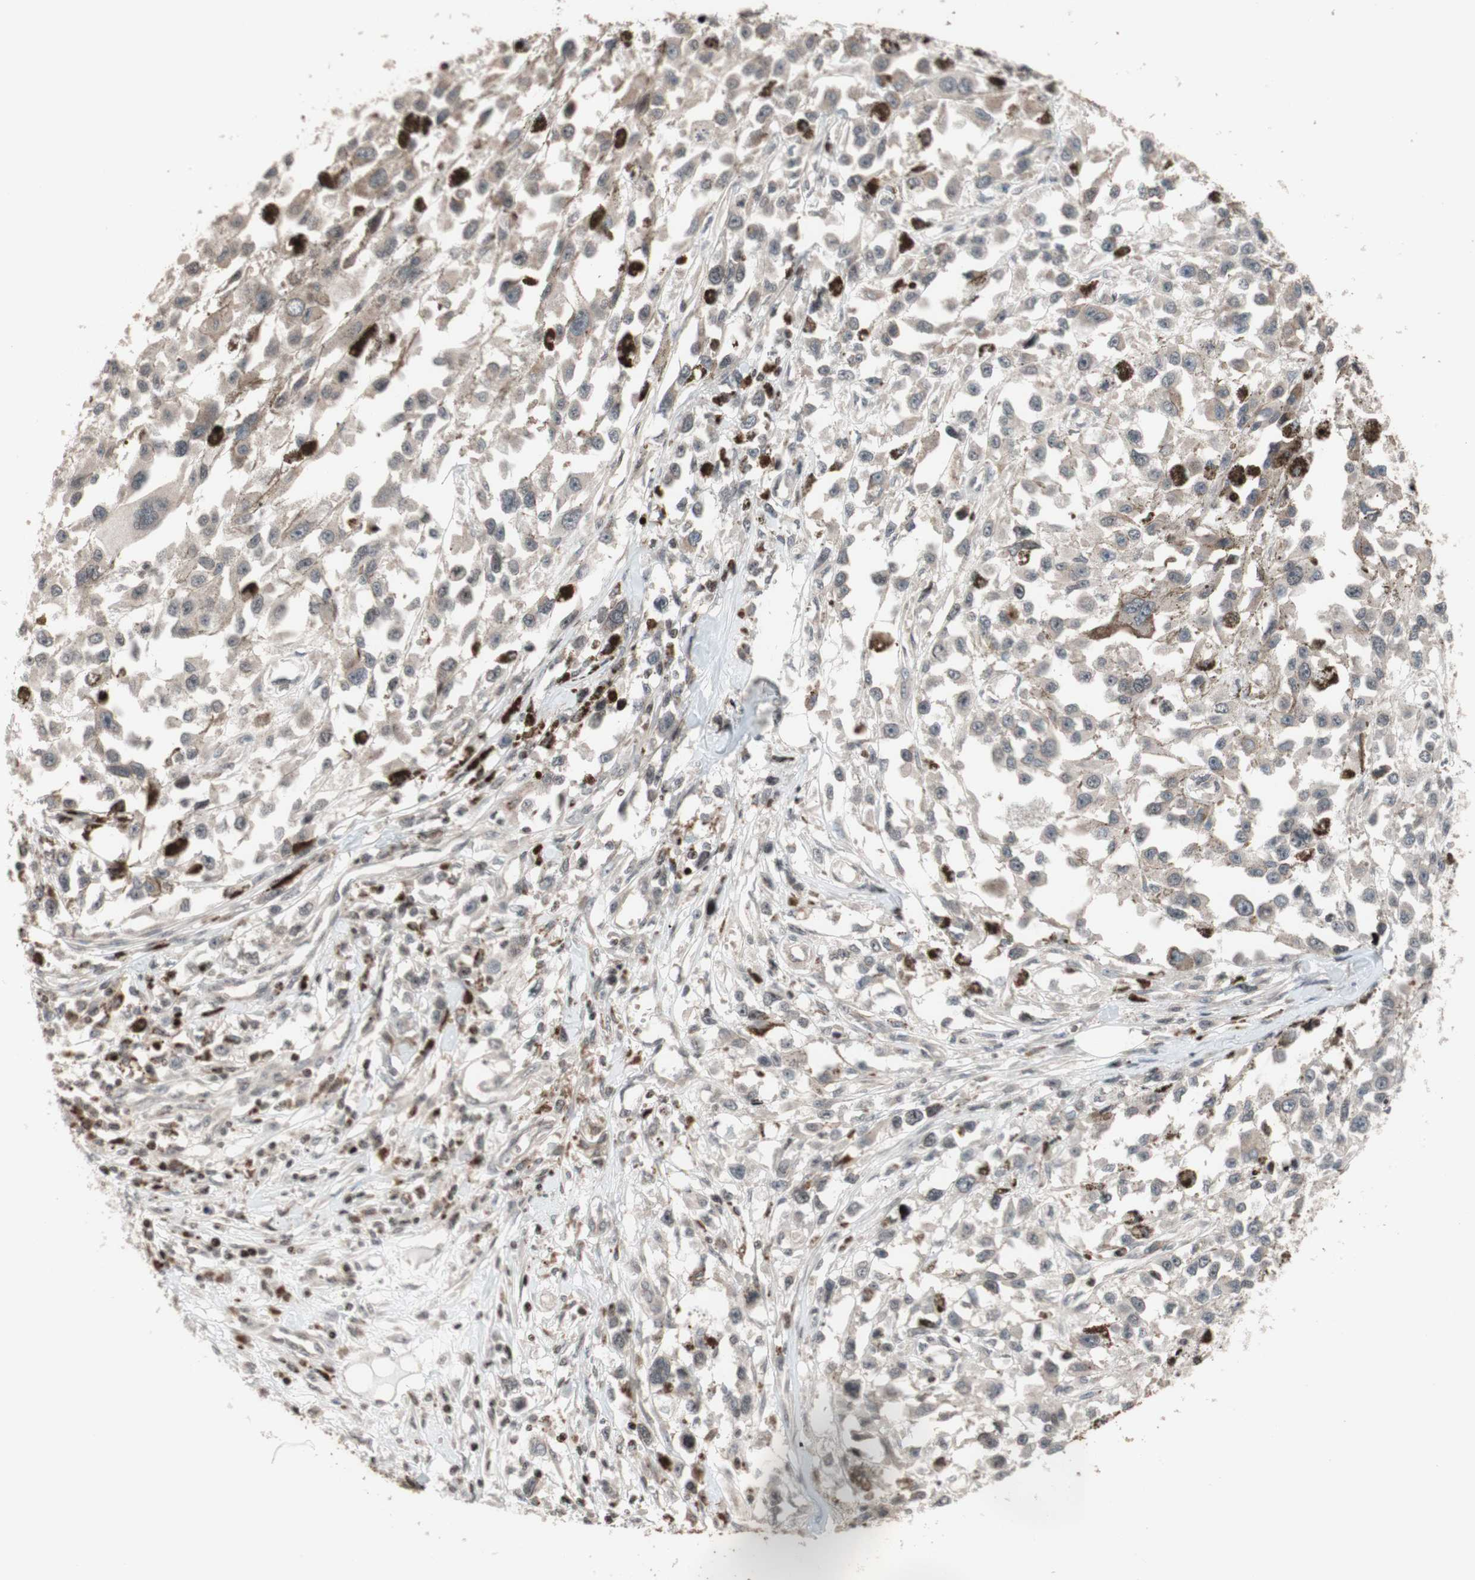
{"staining": {"intensity": "negative", "quantity": "none", "location": "none"}, "tissue": "melanoma", "cell_type": "Tumor cells", "image_type": "cancer", "snomed": [{"axis": "morphology", "description": "Malignant melanoma, Metastatic site"}, {"axis": "topography", "description": "Lymph node"}], "caption": "Photomicrograph shows no significant protein positivity in tumor cells of melanoma.", "gene": "POLA1", "patient": {"sex": "male", "age": 59}}